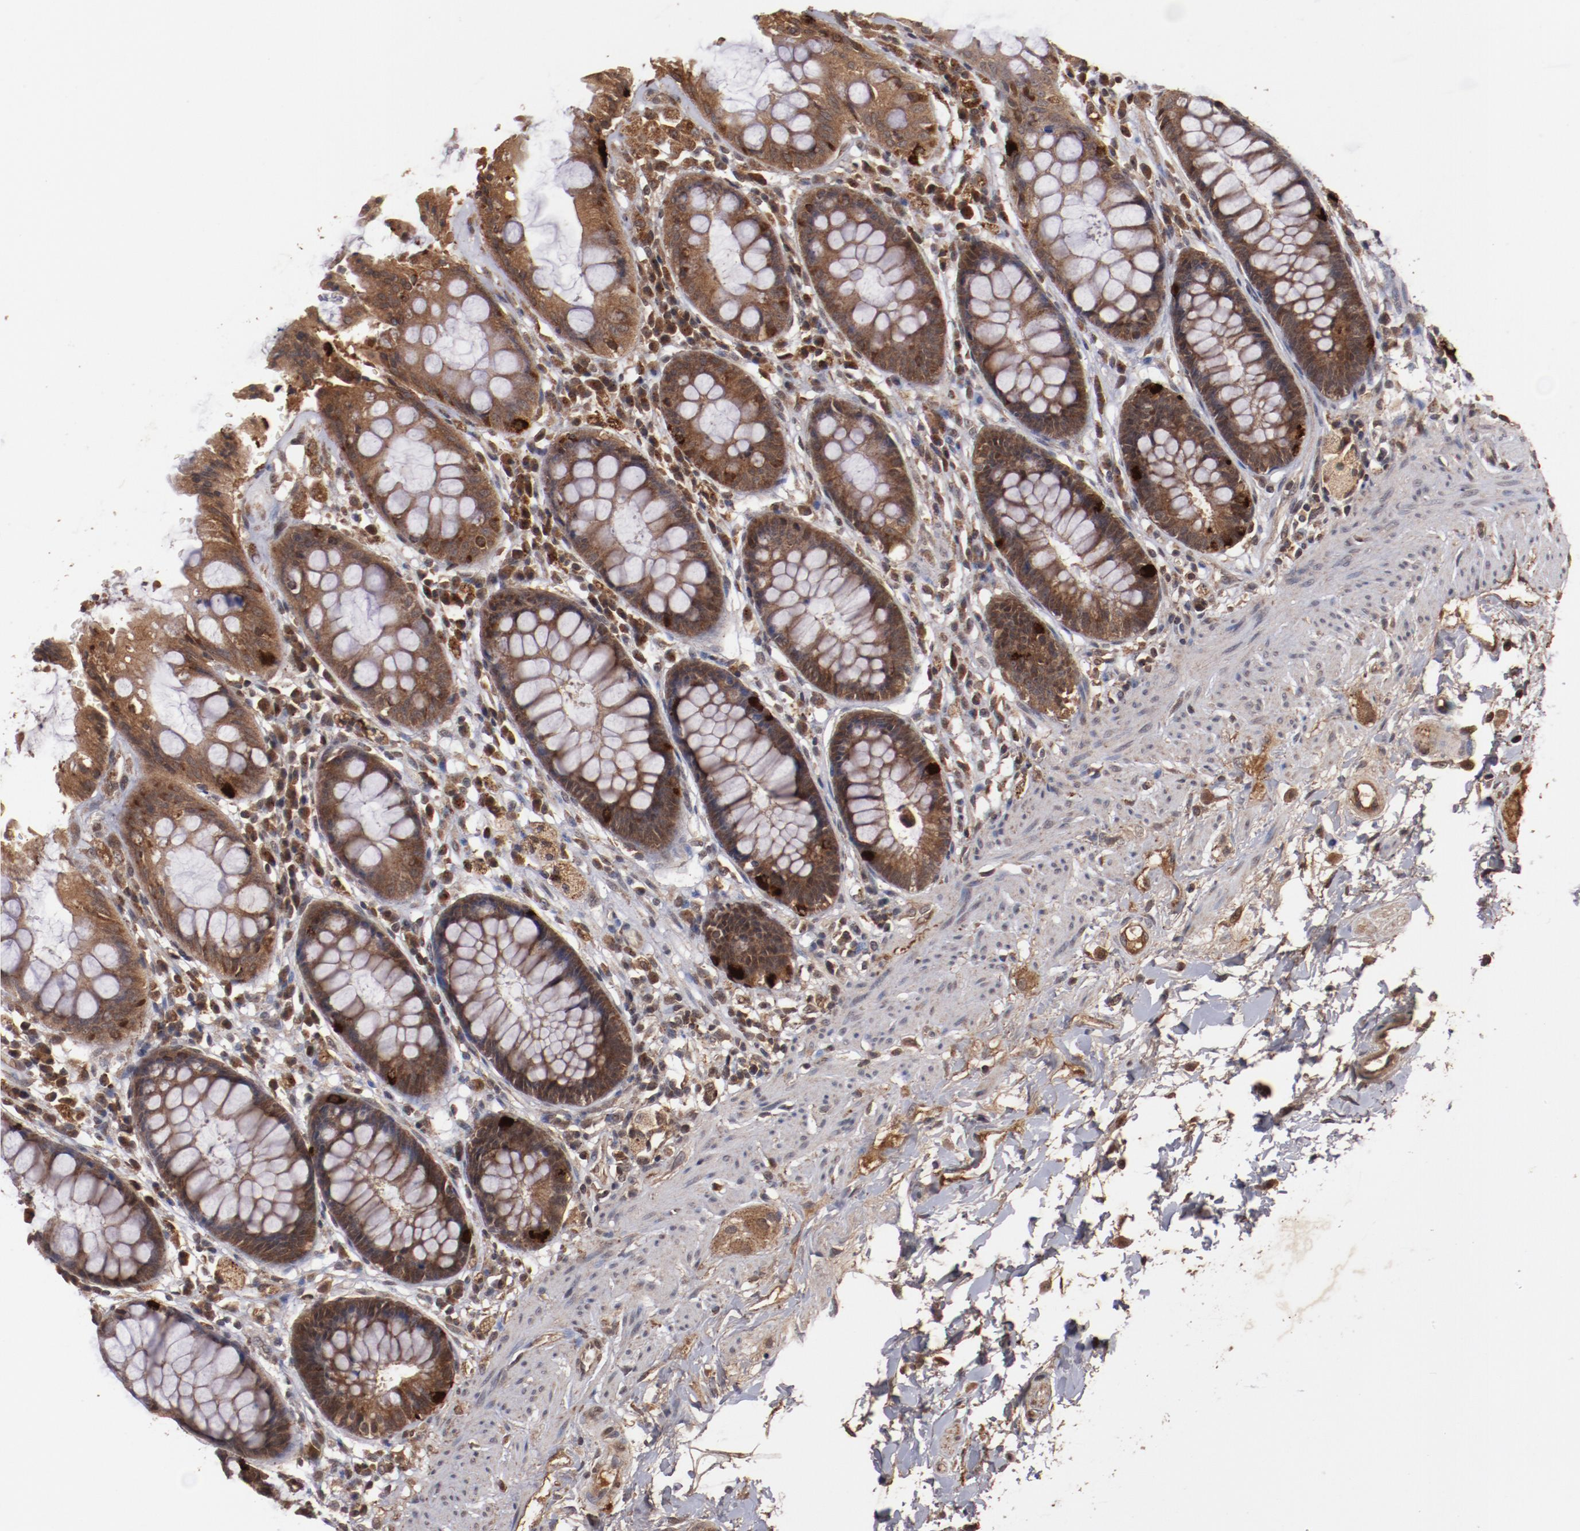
{"staining": {"intensity": "strong", "quantity": ">75%", "location": "cytoplasmic/membranous"}, "tissue": "rectum", "cell_type": "Glandular cells", "image_type": "normal", "snomed": [{"axis": "morphology", "description": "Normal tissue, NOS"}, {"axis": "topography", "description": "Rectum"}], "caption": "An immunohistochemistry micrograph of benign tissue is shown. Protein staining in brown labels strong cytoplasmic/membranous positivity in rectum within glandular cells. (DAB (3,3'-diaminobenzidine) IHC, brown staining for protein, blue staining for nuclei).", "gene": "TENM1", "patient": {"sex": "female", "age": 46}}